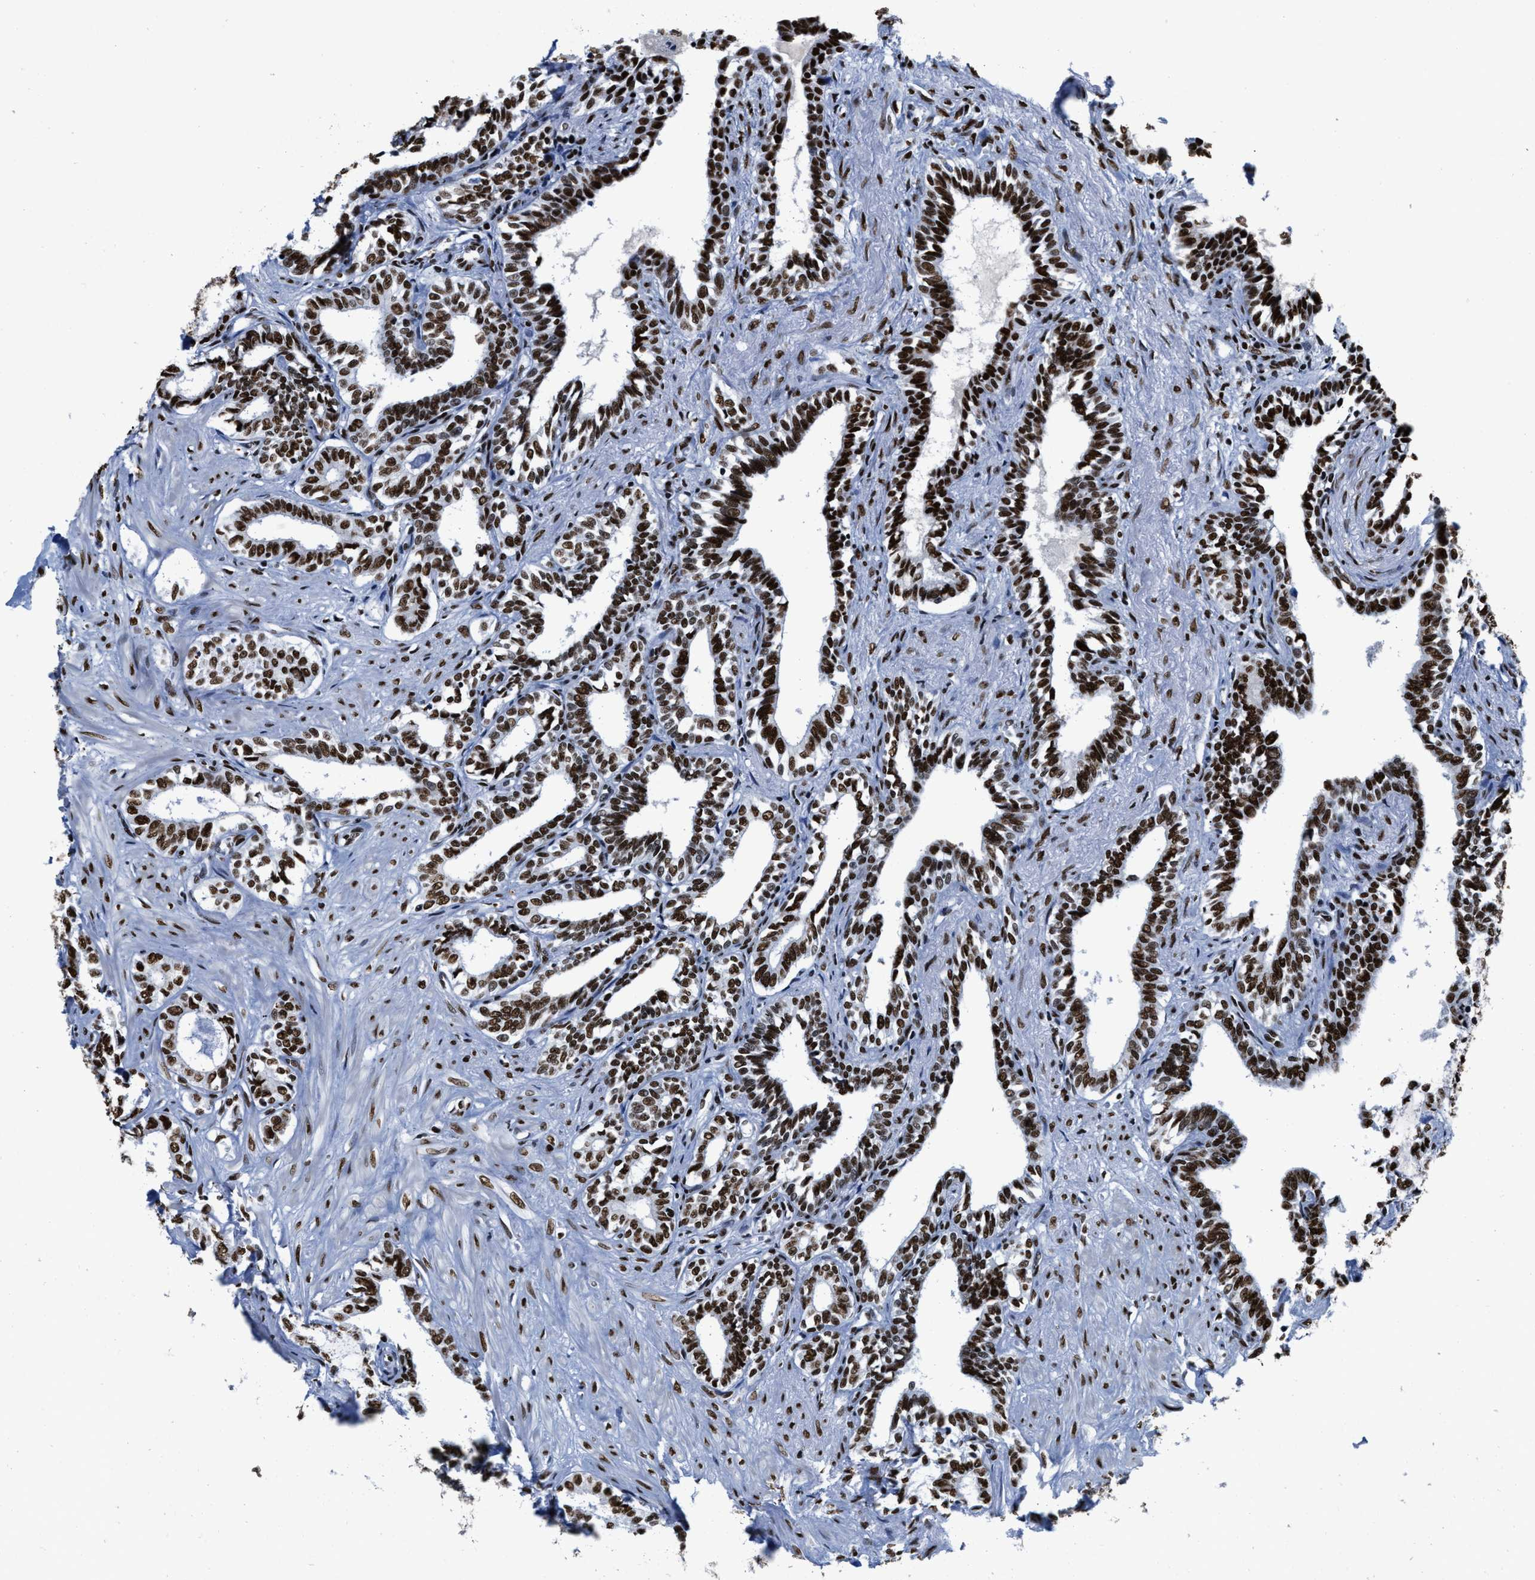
{"staining": {"intensity": "strong", "quantity": ">75%", "location": "nuclear"}, "tissue": "seminal vesicle", "cell_type": "Glandular cells", "image_type": "normal", "snomed": [{"axis": "morphology", "description": "Normal tissue, NOS"}, {"axis": "morphology", "description": "Adenocarcinoma, High grade"}, {"axis": "topography", "description": "Prostate"}, {"axis": "topography", "description": "Seminal veicle"}], "caption": "The micrograph reveals staining of benign seminal vesicle, revealing strong nuclear protein positivity (brown color) within glandular cells.", "gene": "SMARCC2", "patient": {"sex": "male", "age": 55}}